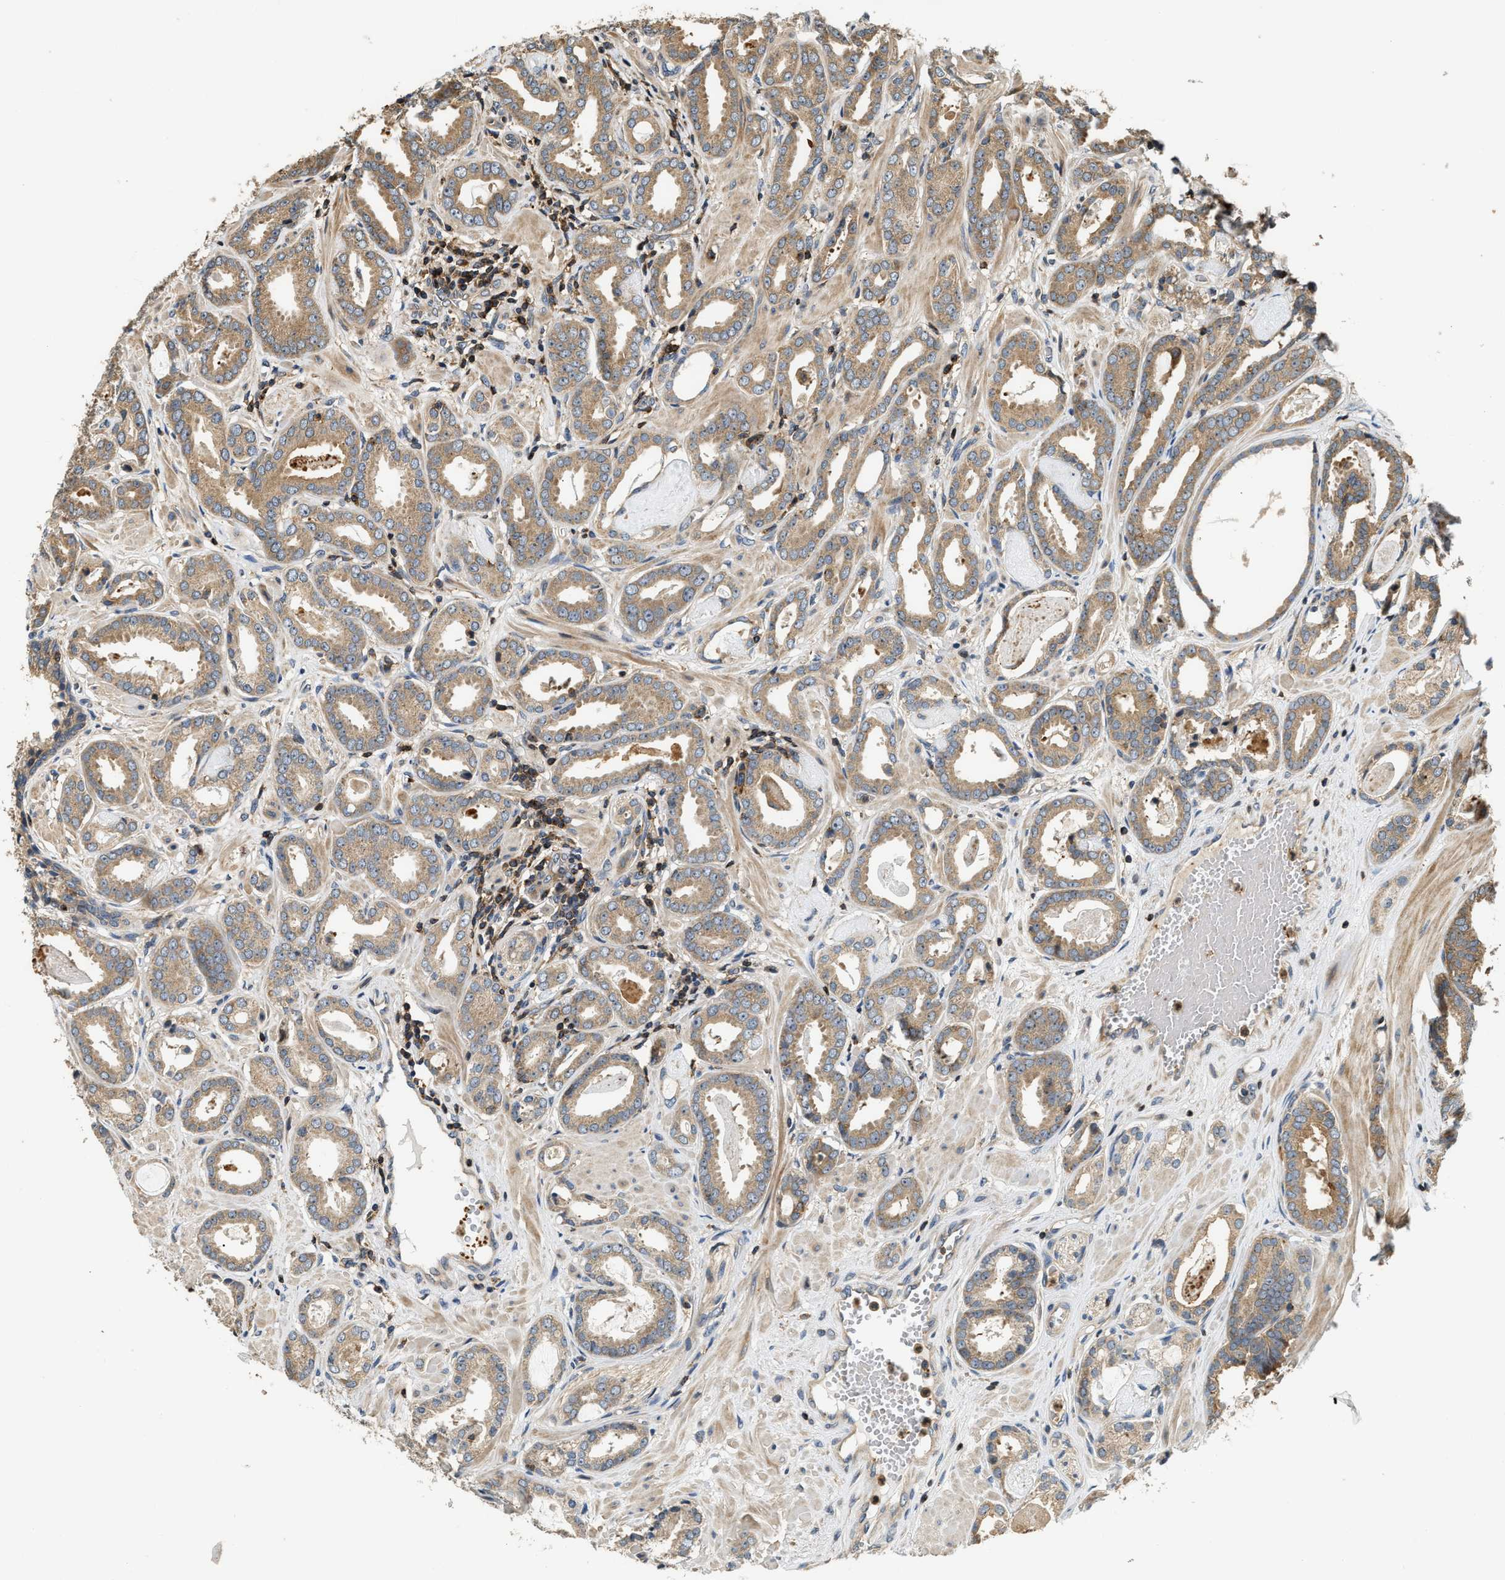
{"staining": {"intensity": "moderate", "quantity": ">75%", "location": "cytoplasmic/membranous"}, "tissue": "prostate cancer", "cell_type": "Tumor cells", "image_type": "cancer", "snomed": [{"axis": "morphology", "description": "Adenocarcinoma, Low grade"}, {"axis": "topography", "description": "Prostate"}], "caption": "This is a photomicrograph of immunohistochemistry (IHC) staining of prostate cancer, which shows moderate staining in the cytoplasmic/membranous of tumor cells.", "gene": "SNX5", "patient": {"sex": "male", "age": 53}}